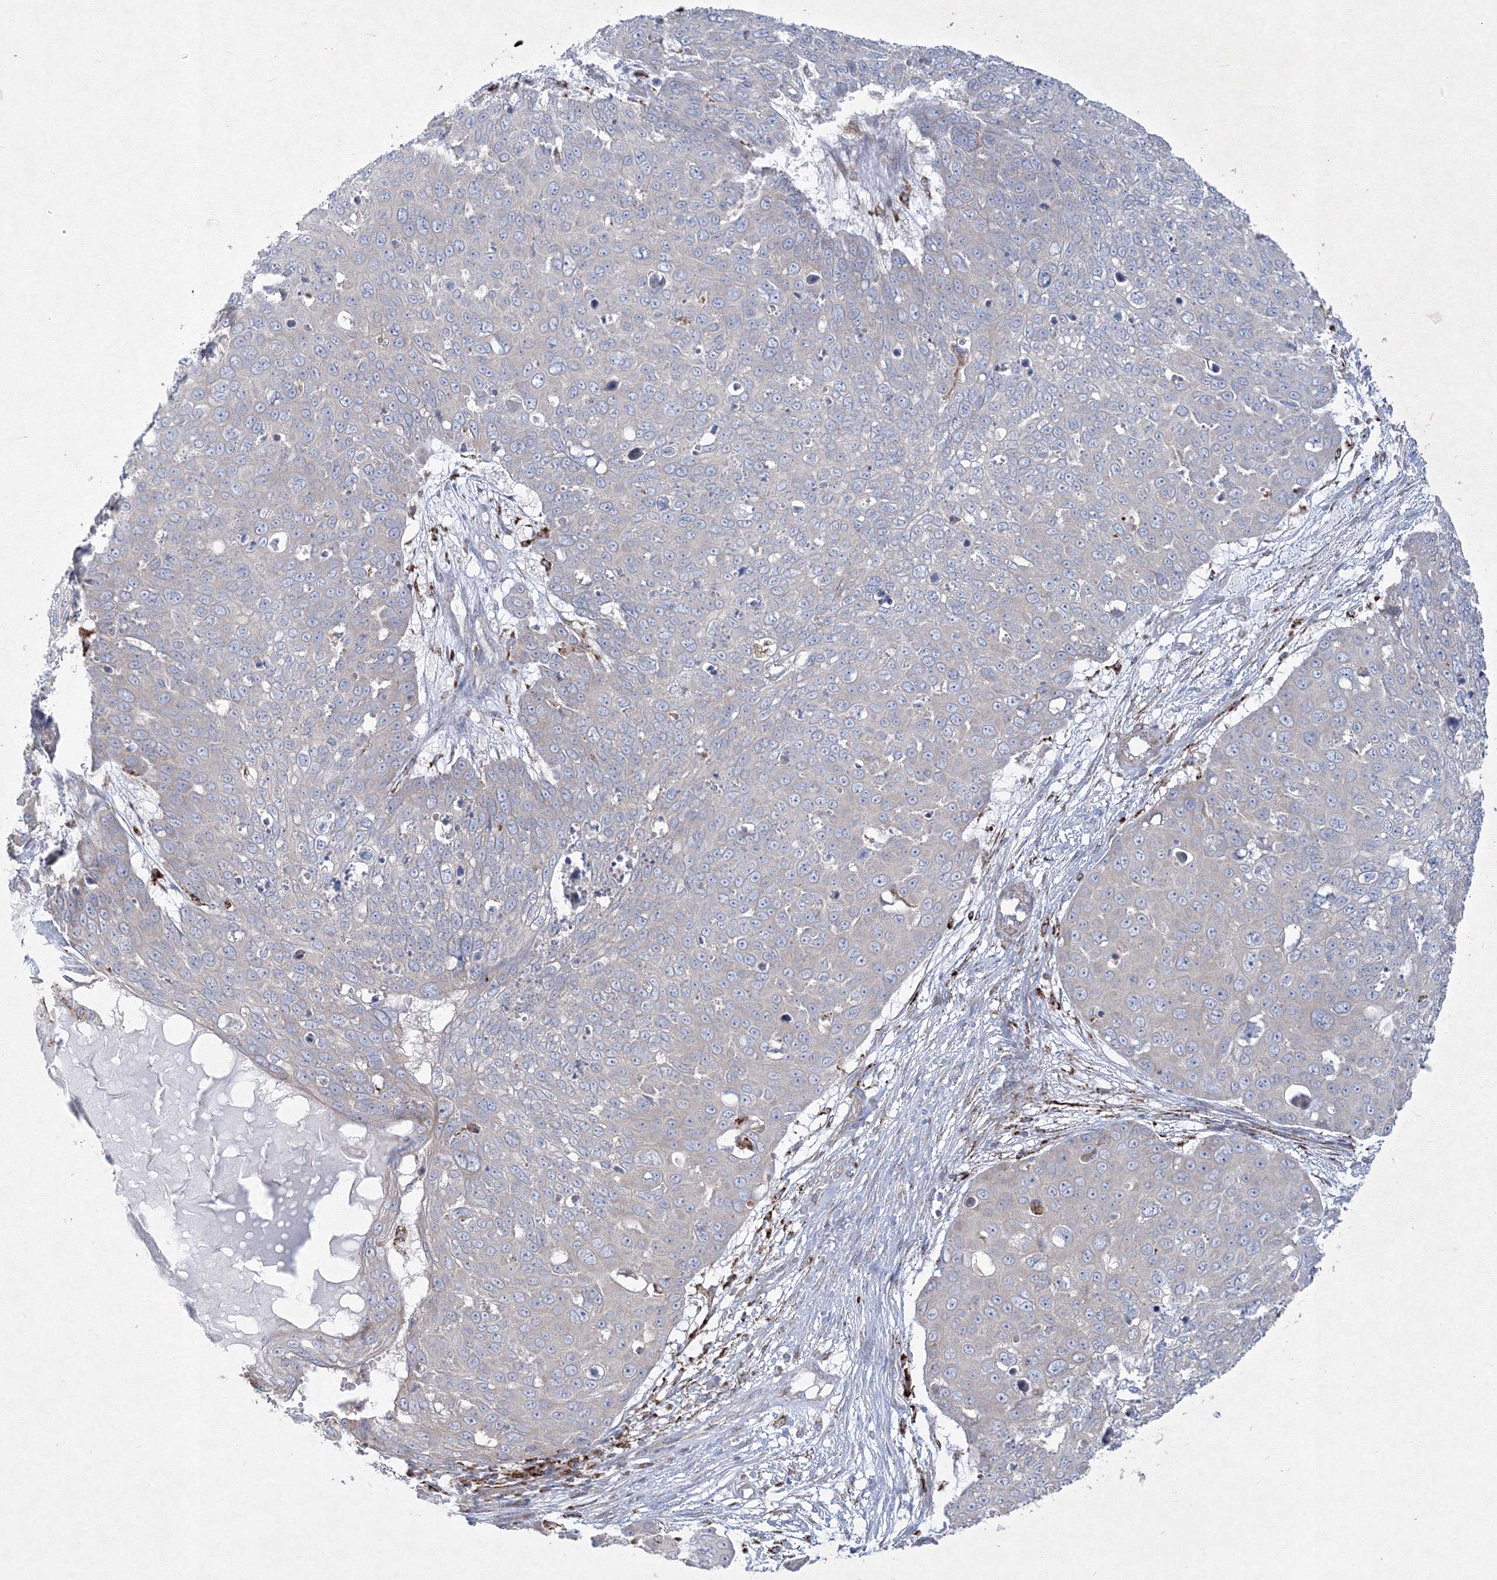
{"staining": {"intensity": "negative", "quantity": "none", "location": "none"}, "tissue": "skin cancer", "cell_type": "Tumor cells", "image_type": "cancer", "snomed": [{"axis": "morphology", "description": "Squamous cell carcinoma, NOS"}, {"axis": "topography", "description": "Skin"}], "caption": "Tumor cells show no significant positivity in skin squamous cell carcinoma.", "gene": "WDR49", "patient": {"sex": "male", "age": 71}}